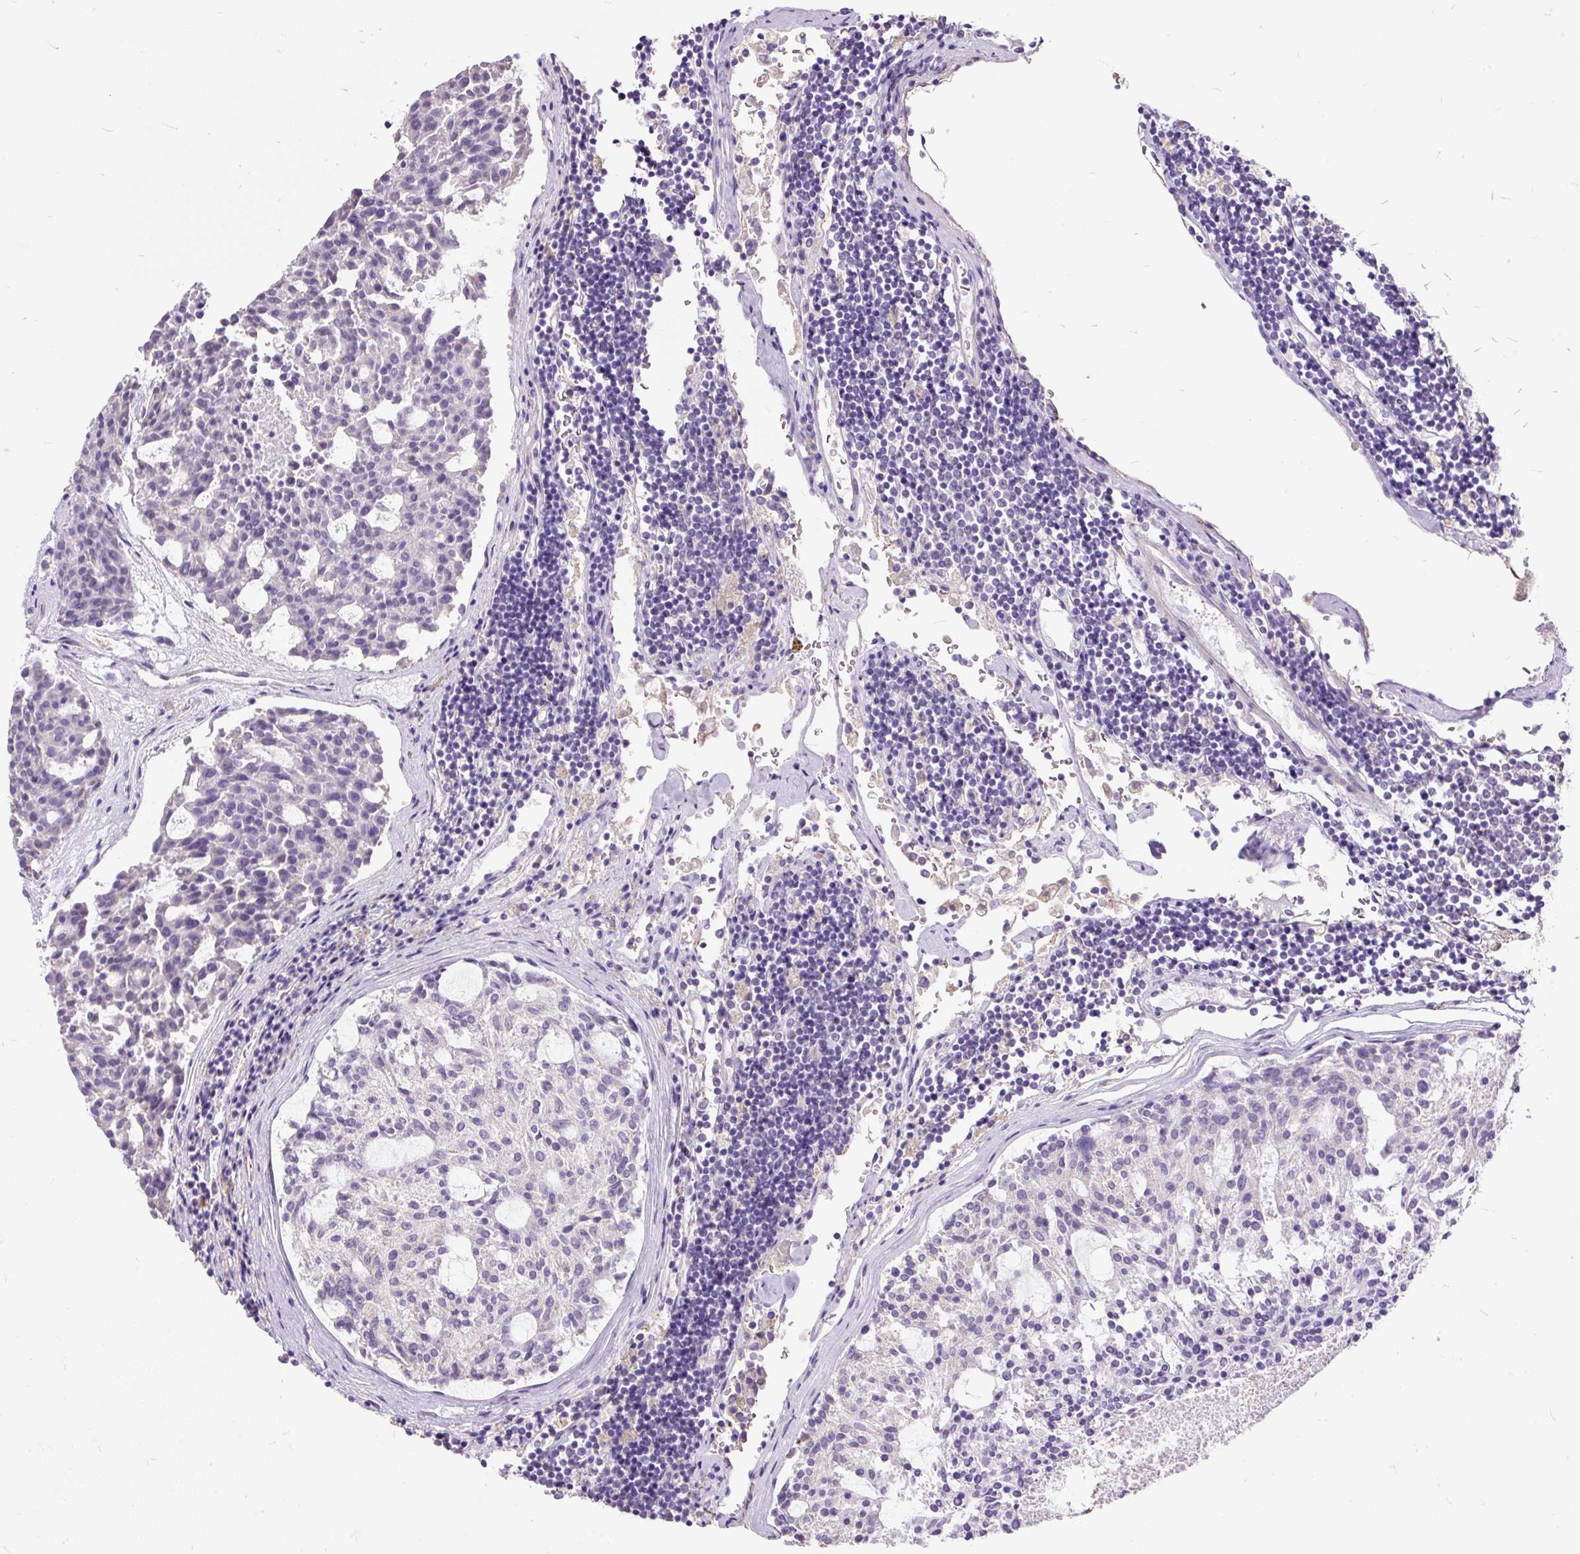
{"staining": {"intensity": "negative", "quantity": "none", "location": "none"}, "tissue": "carcinoid", "cell_type": "Tumor cells", "image_type": "cancer", "snomed": [{"axis": "morphology", "description": "Carcinoid, malignant, NOS"}, {"axis": "topography", "description": "Pancreas"}], "caption": "Carcinoid was stained to show a protein in brown. There is no significant expression in tumor cells.", "gene": "GBX1", "patient": {"sex": "female", "age": 54}}